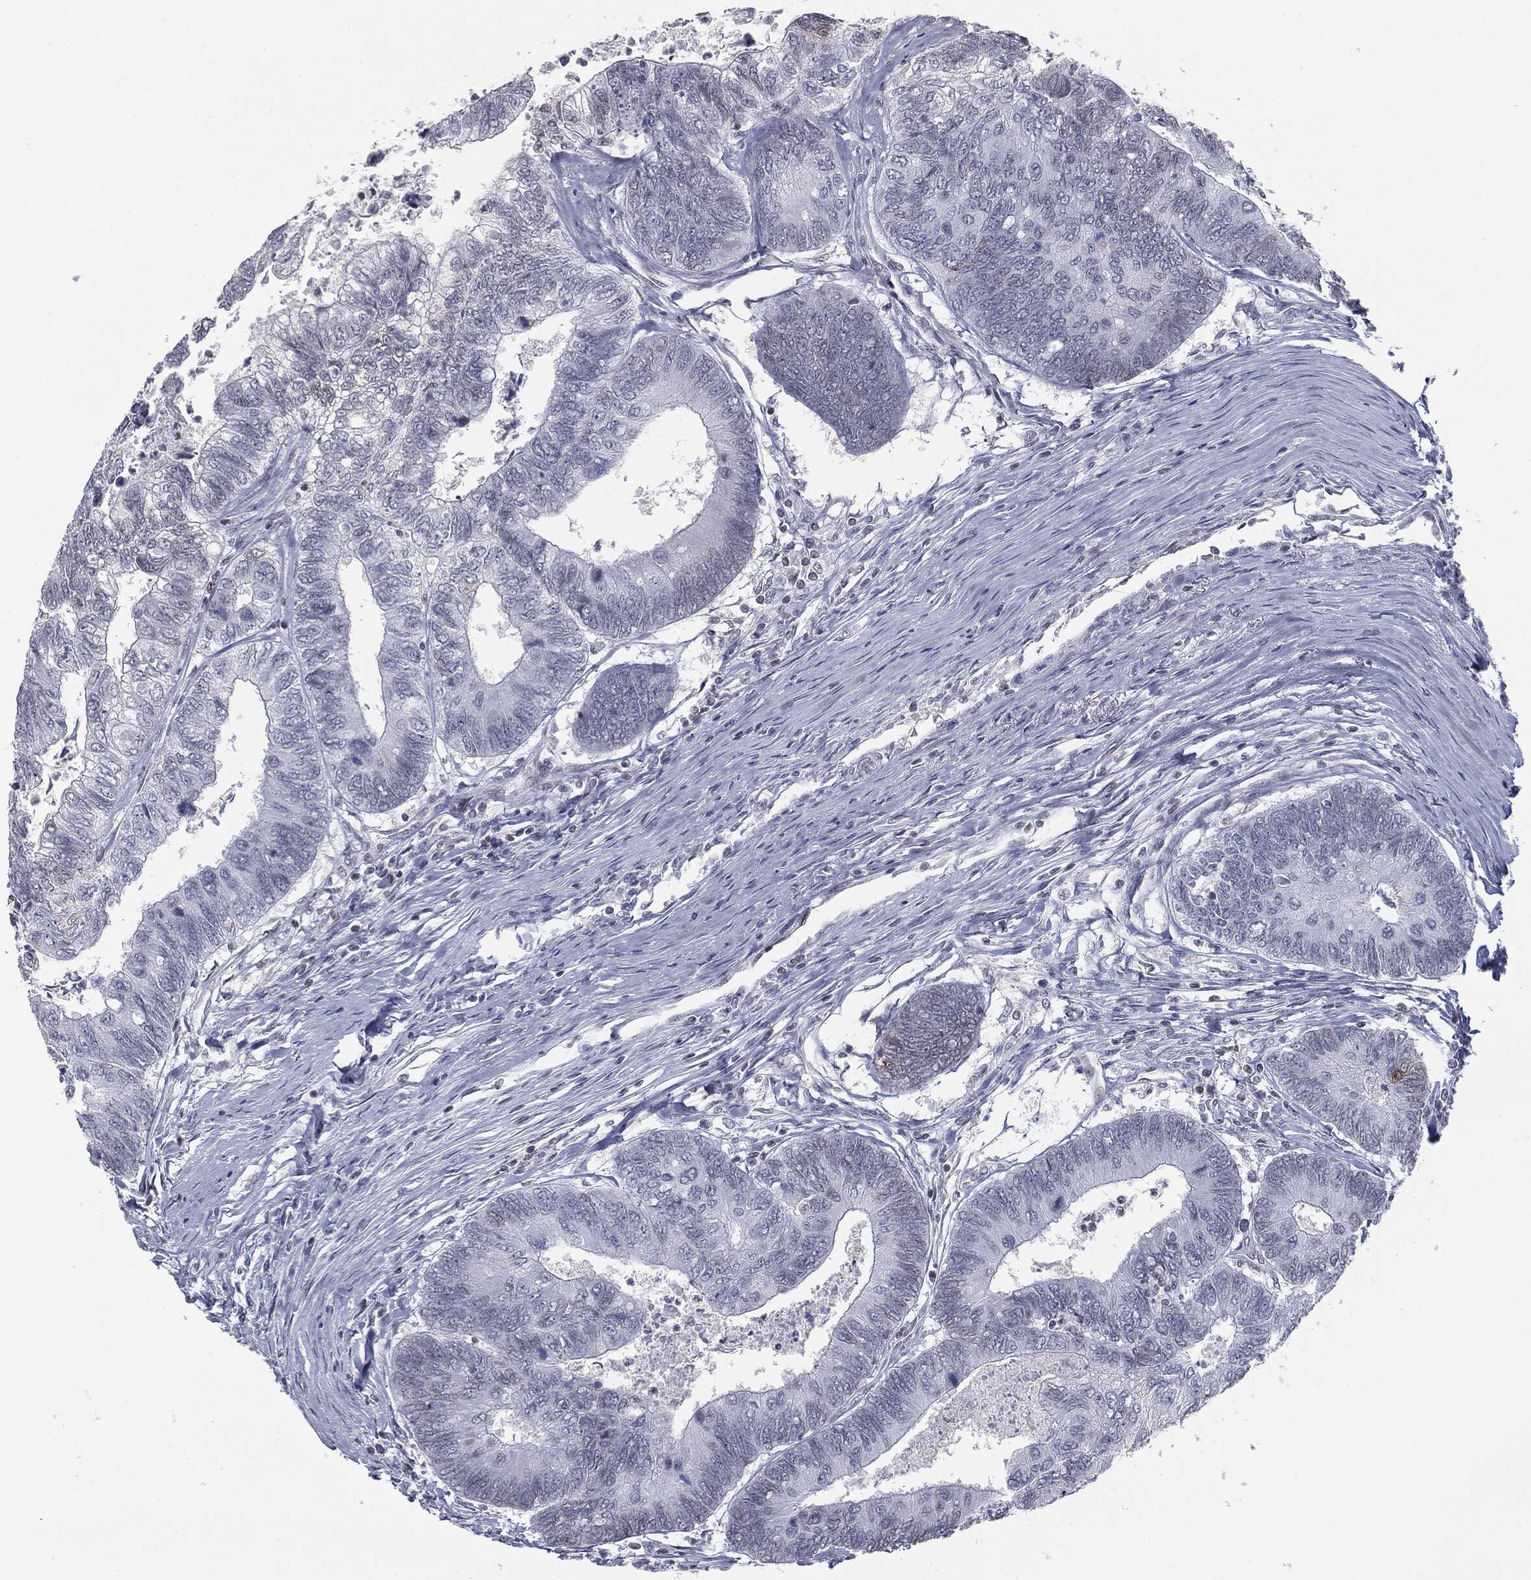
{"staining": {"intensity": "negative", "quantity": "none", "location": "none"}, "tissue": "colorectal cancer", "cell_type": "Tumor cells", "image_type": "cancer", "snomed": [{"axis": "morphology", "description": "Adenocarcinoma, NOS"}, {"axis": "topography", "description": "Colon"}], "caption": "There is no significant staining in tumor cells of colorectal adenocarcinoma.", "gene": "ALDOB", "patient": {"sex": "female", "age": 67}}